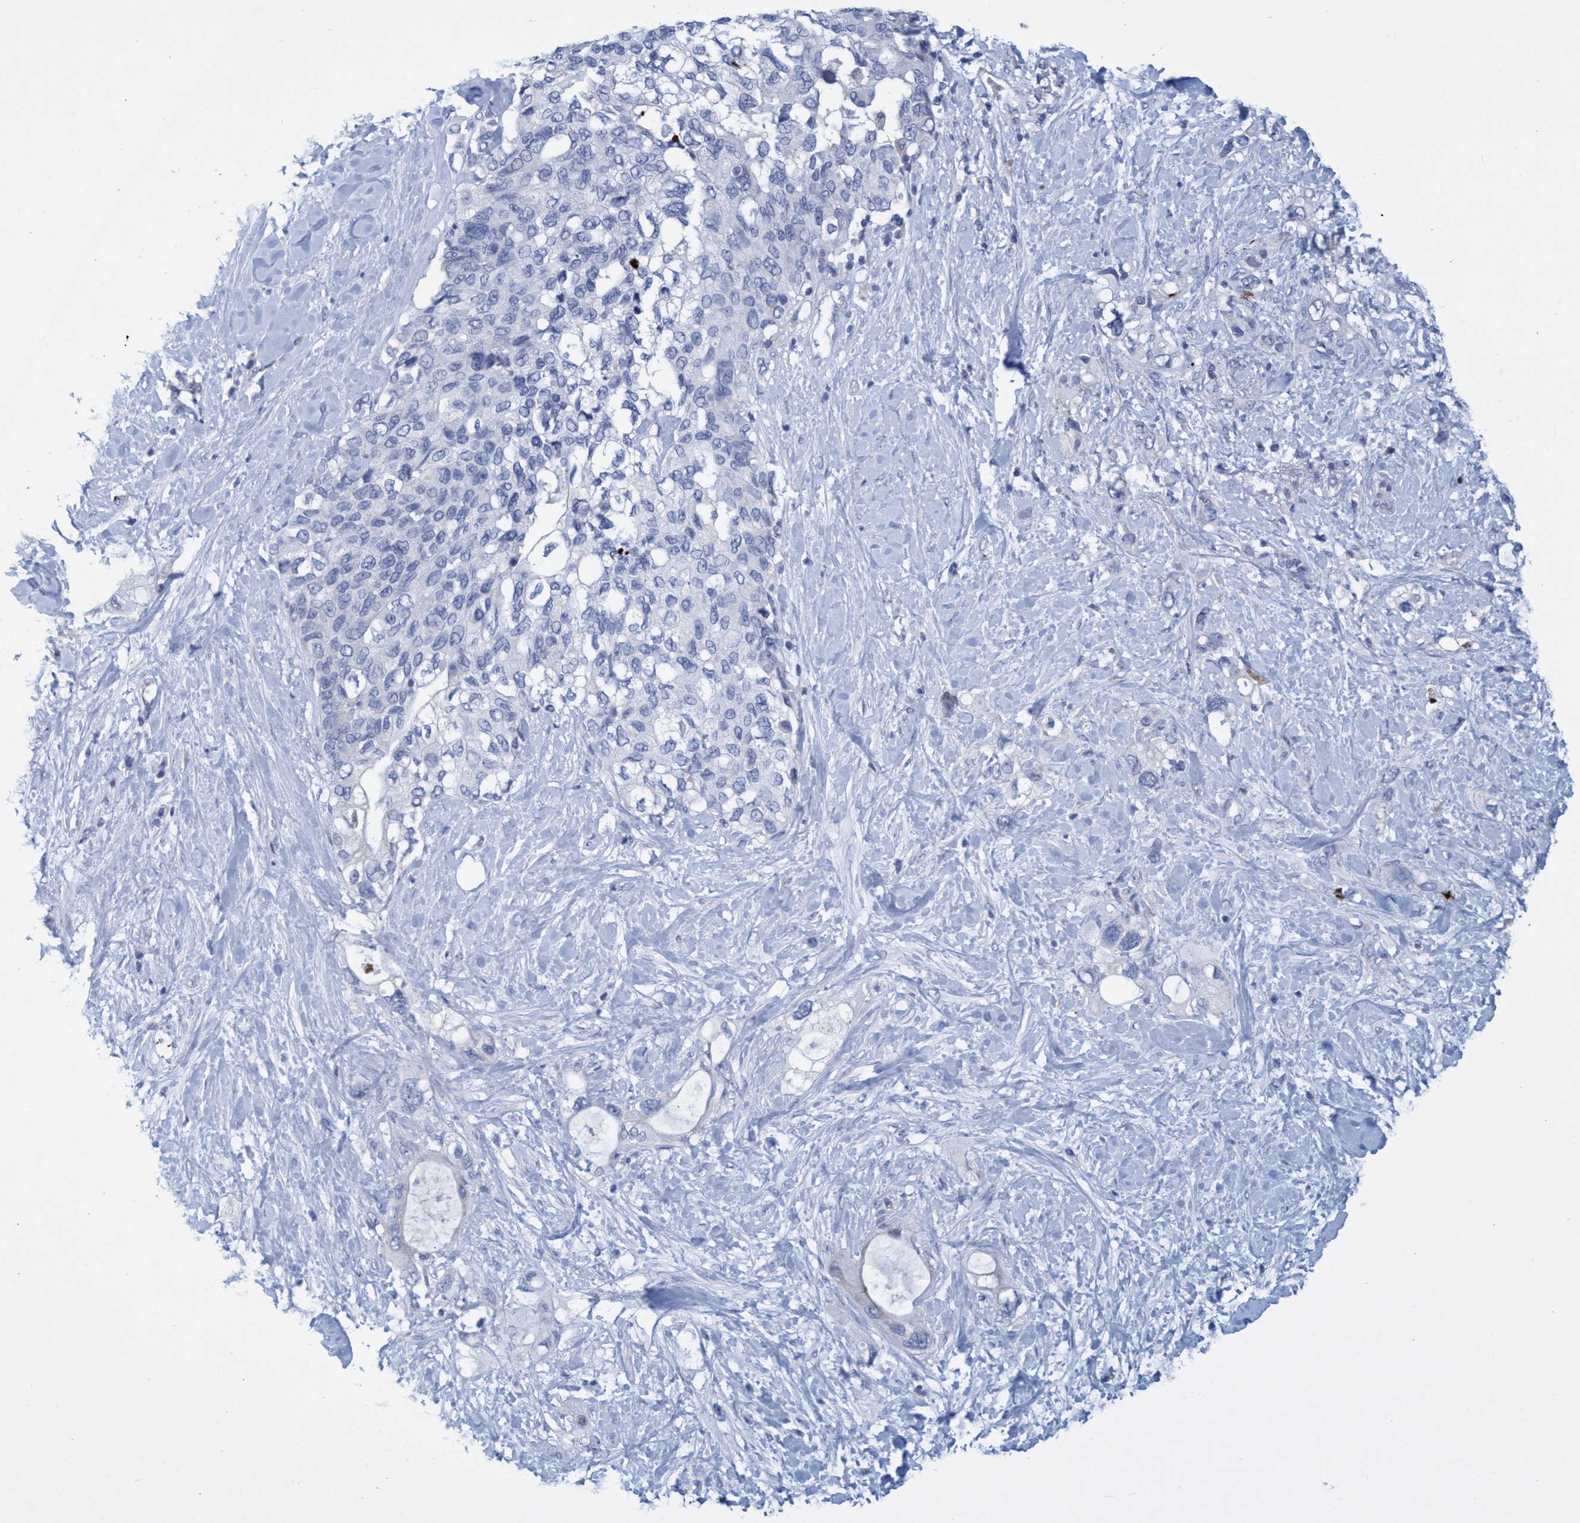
{"staining": {"intensity": "negative", "quantity": "none", "location": "none"}, "tissue": "pancreatic cancer", "cell_type": "Tumor cells", "image_type": "cancer", "snomed": [{"axis": "morphology", "description": "Adenocarcinoma, NOS"}, {"axis": "topography", "description": "Pancreas"}], "caption": "IHC histopathology image of neoplastic tissue: human adenocarcinoma (pancreatic) stained with DAB reveals no significant protein positivity in tumor cells.", "gene": "R3HCC1", "patient": {"sex": "female", "age": 56}}